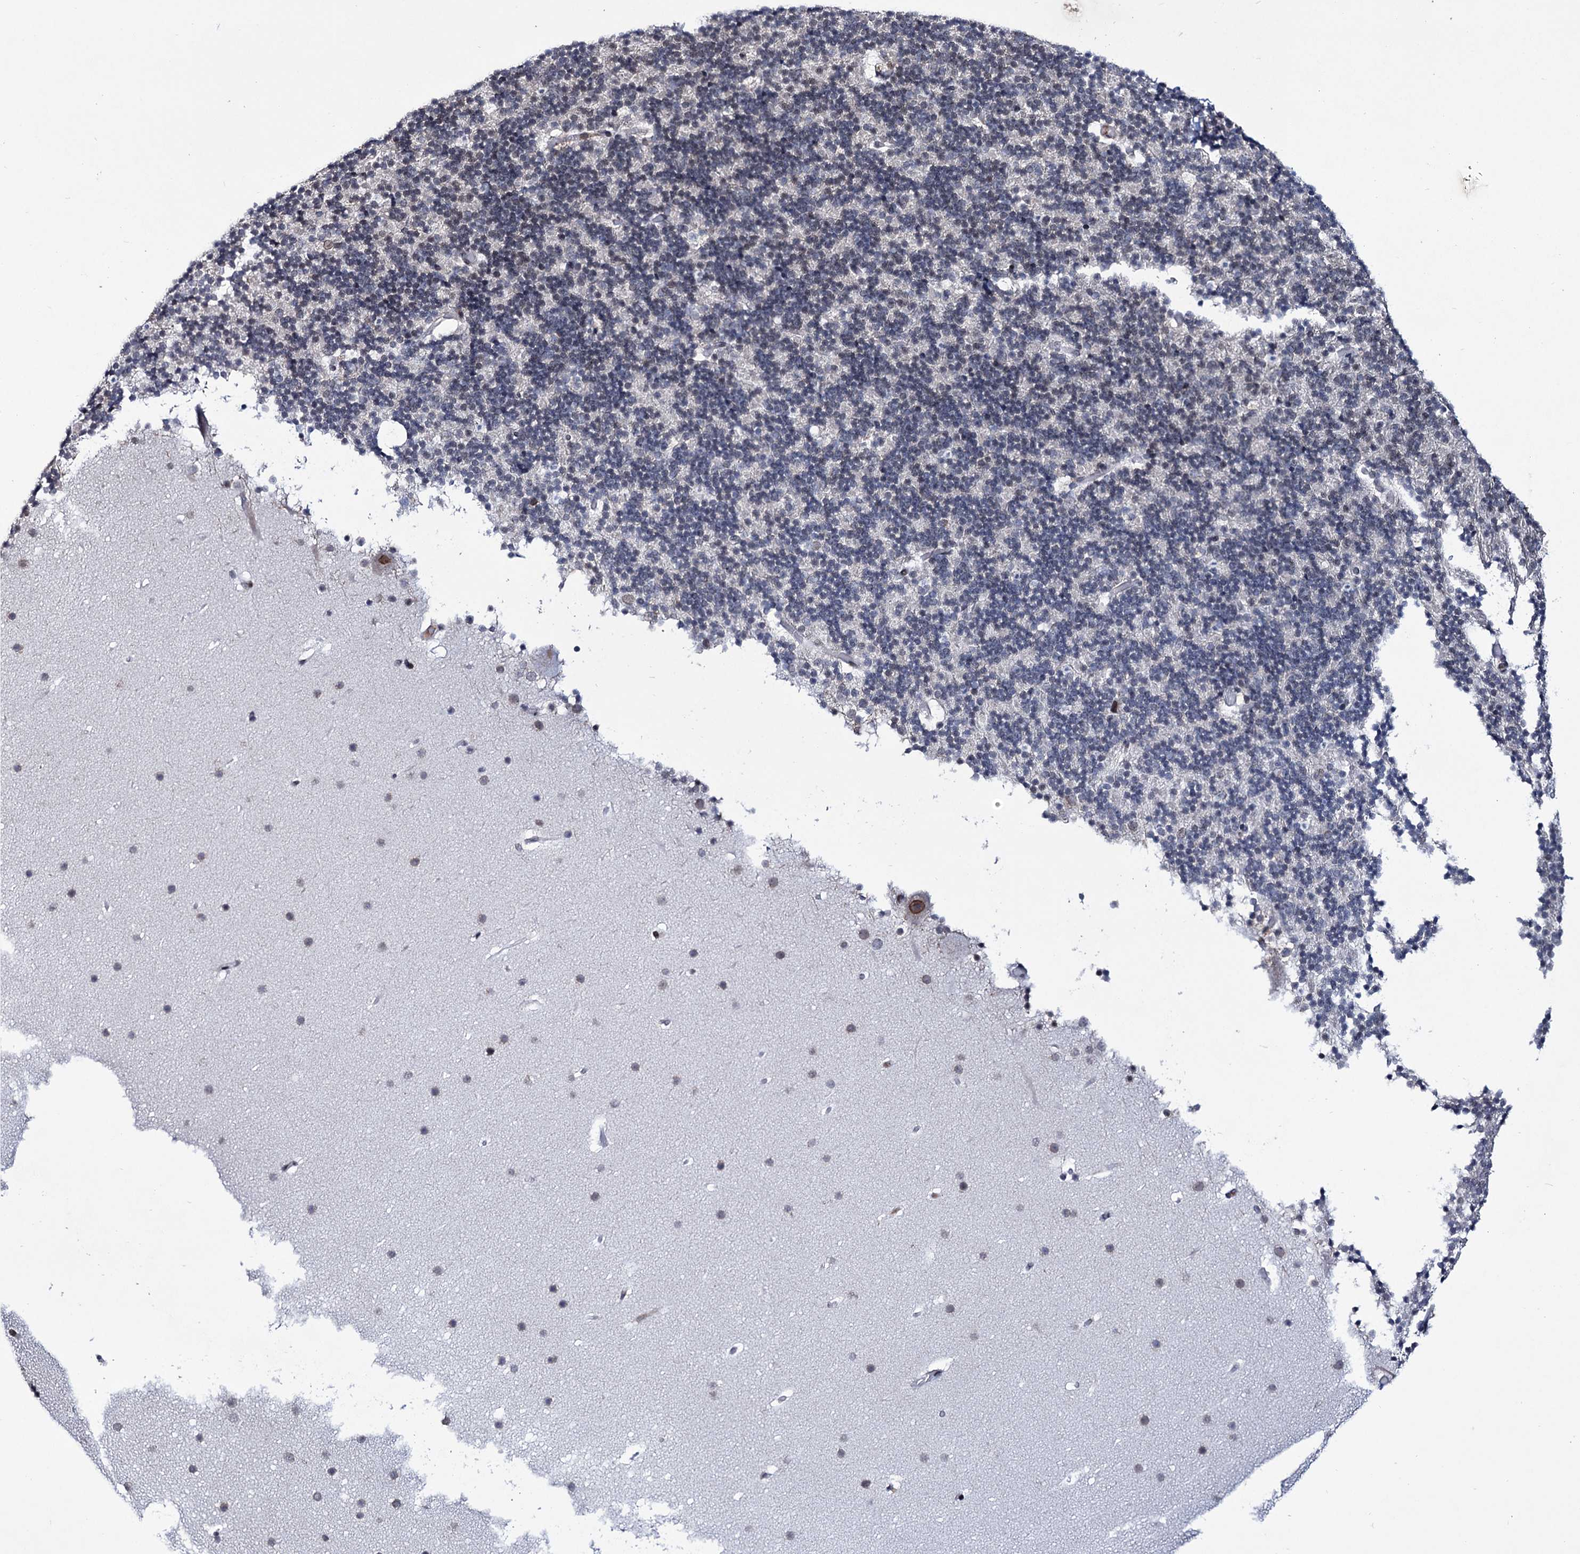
{"staining": {"intensity": "negative", "quantity": "none", "location": "none"}, "tissue": "cerebellum", "cell_type": "Cells in granular layer", "image_type": "normal", "snomed": [{"axis": "morphology", "description": "Normal tissue, NOS"}, {"axis": "topography", "description": "Cerebellum"}], "caption": "Immunohistochemistry of benign cerebellum exhibits no positivity in cells in granular layer. Nuclei are stained in blue.", "gene": "ZC3H12C", "patient": {"sex": "male", "age": 57}}